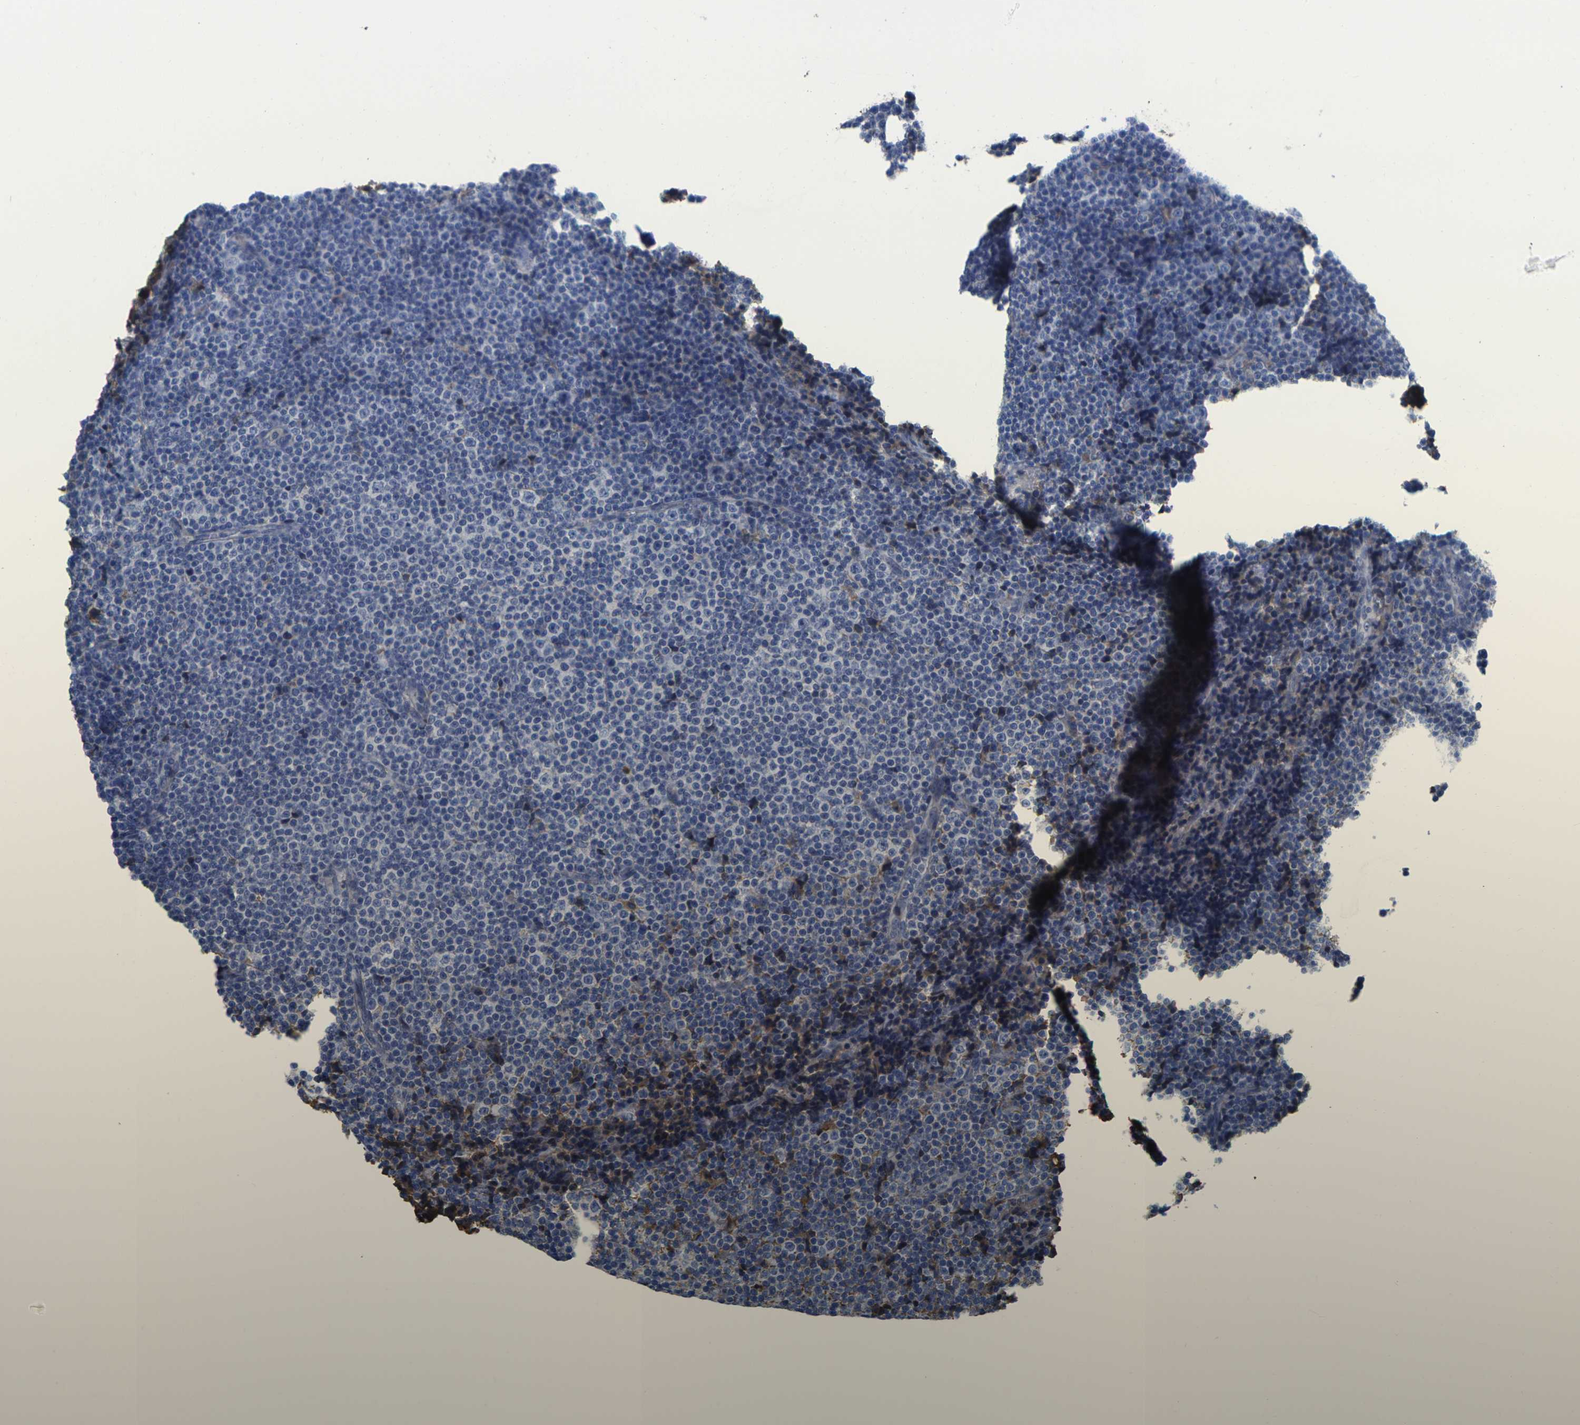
{"staining": {"intensity": "negative", "quantity": "none", "location": "none"}, "tissue": "lymphoma", "cell_type": "Tumor cells", "image_type": "cancer", "snomed": [{"axis": "morphology", "description": "Malignant lymphoma, non-Hodgkin's type, Low grade"}, {"axis": "topography", "description": "Lymph node"}], "caption": "An IHC histopathology image of malignant lymphoma, non-Hodgkin's type (low-grade) is shown. There is no staining in tumor cells of malignant lymphoma, non-Hodgkin's type (low-grade).", "gene": "GREM2", "patient": {"sex": "female", "age": 67}}